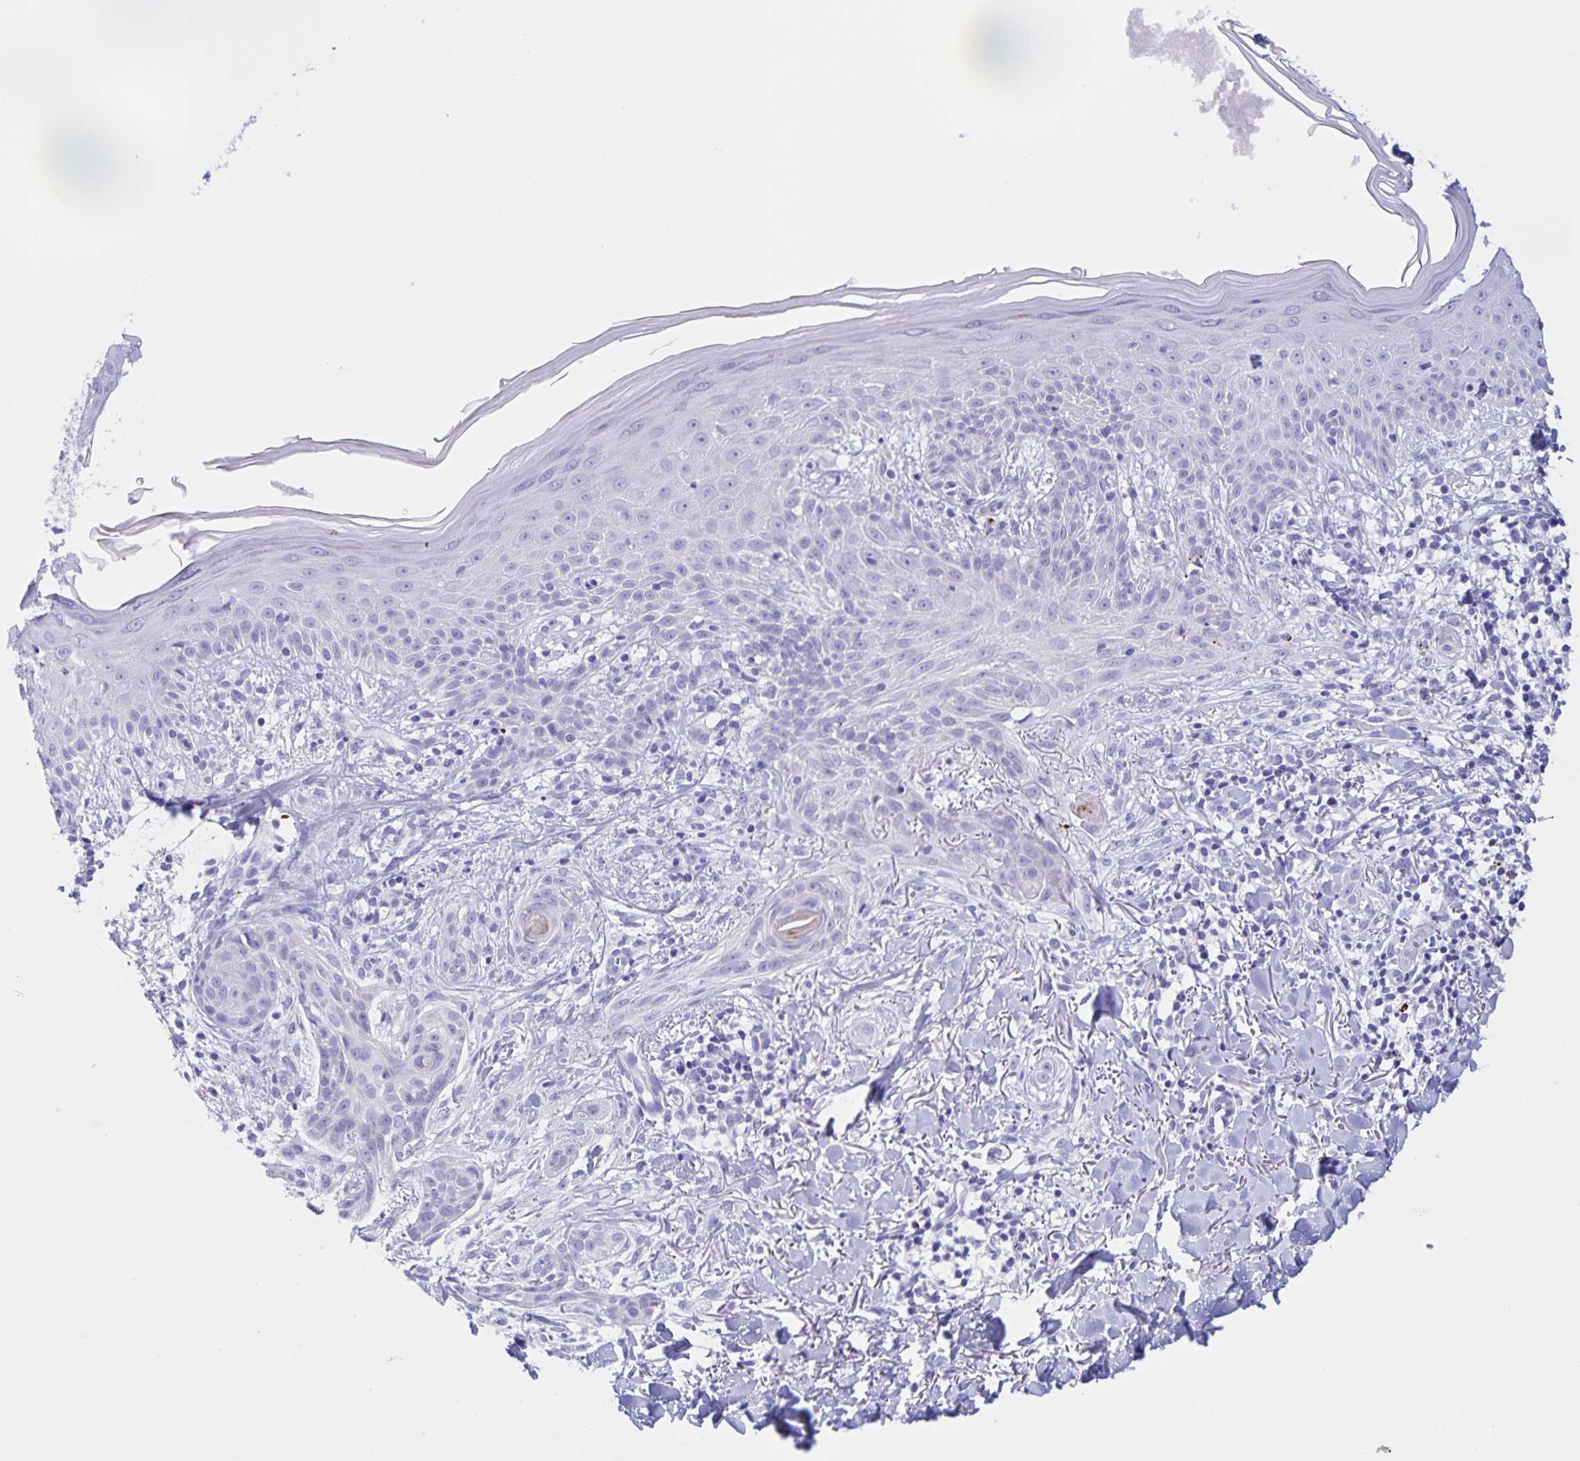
{"staining": {"intensity": "negative", "quantity": "none", "location": "none"}, "tissue": "skin cancer", "cell_type": "Tumor cells", "image_type": "cancer", "snomed": [{"axis": "morphology", "description": "Basal cell carcinoma"}, {"axis": "morphology", "description": "BCC, high aggressive"}, {"axis": "topography", "description": "Skin"}], "caption": "This is a micrograph of IHC staining of skin cancer, which shows no positivity in tumor cells.", "gene": "TGIF2LX", "patient": {"sex": "male", "age": 64}}